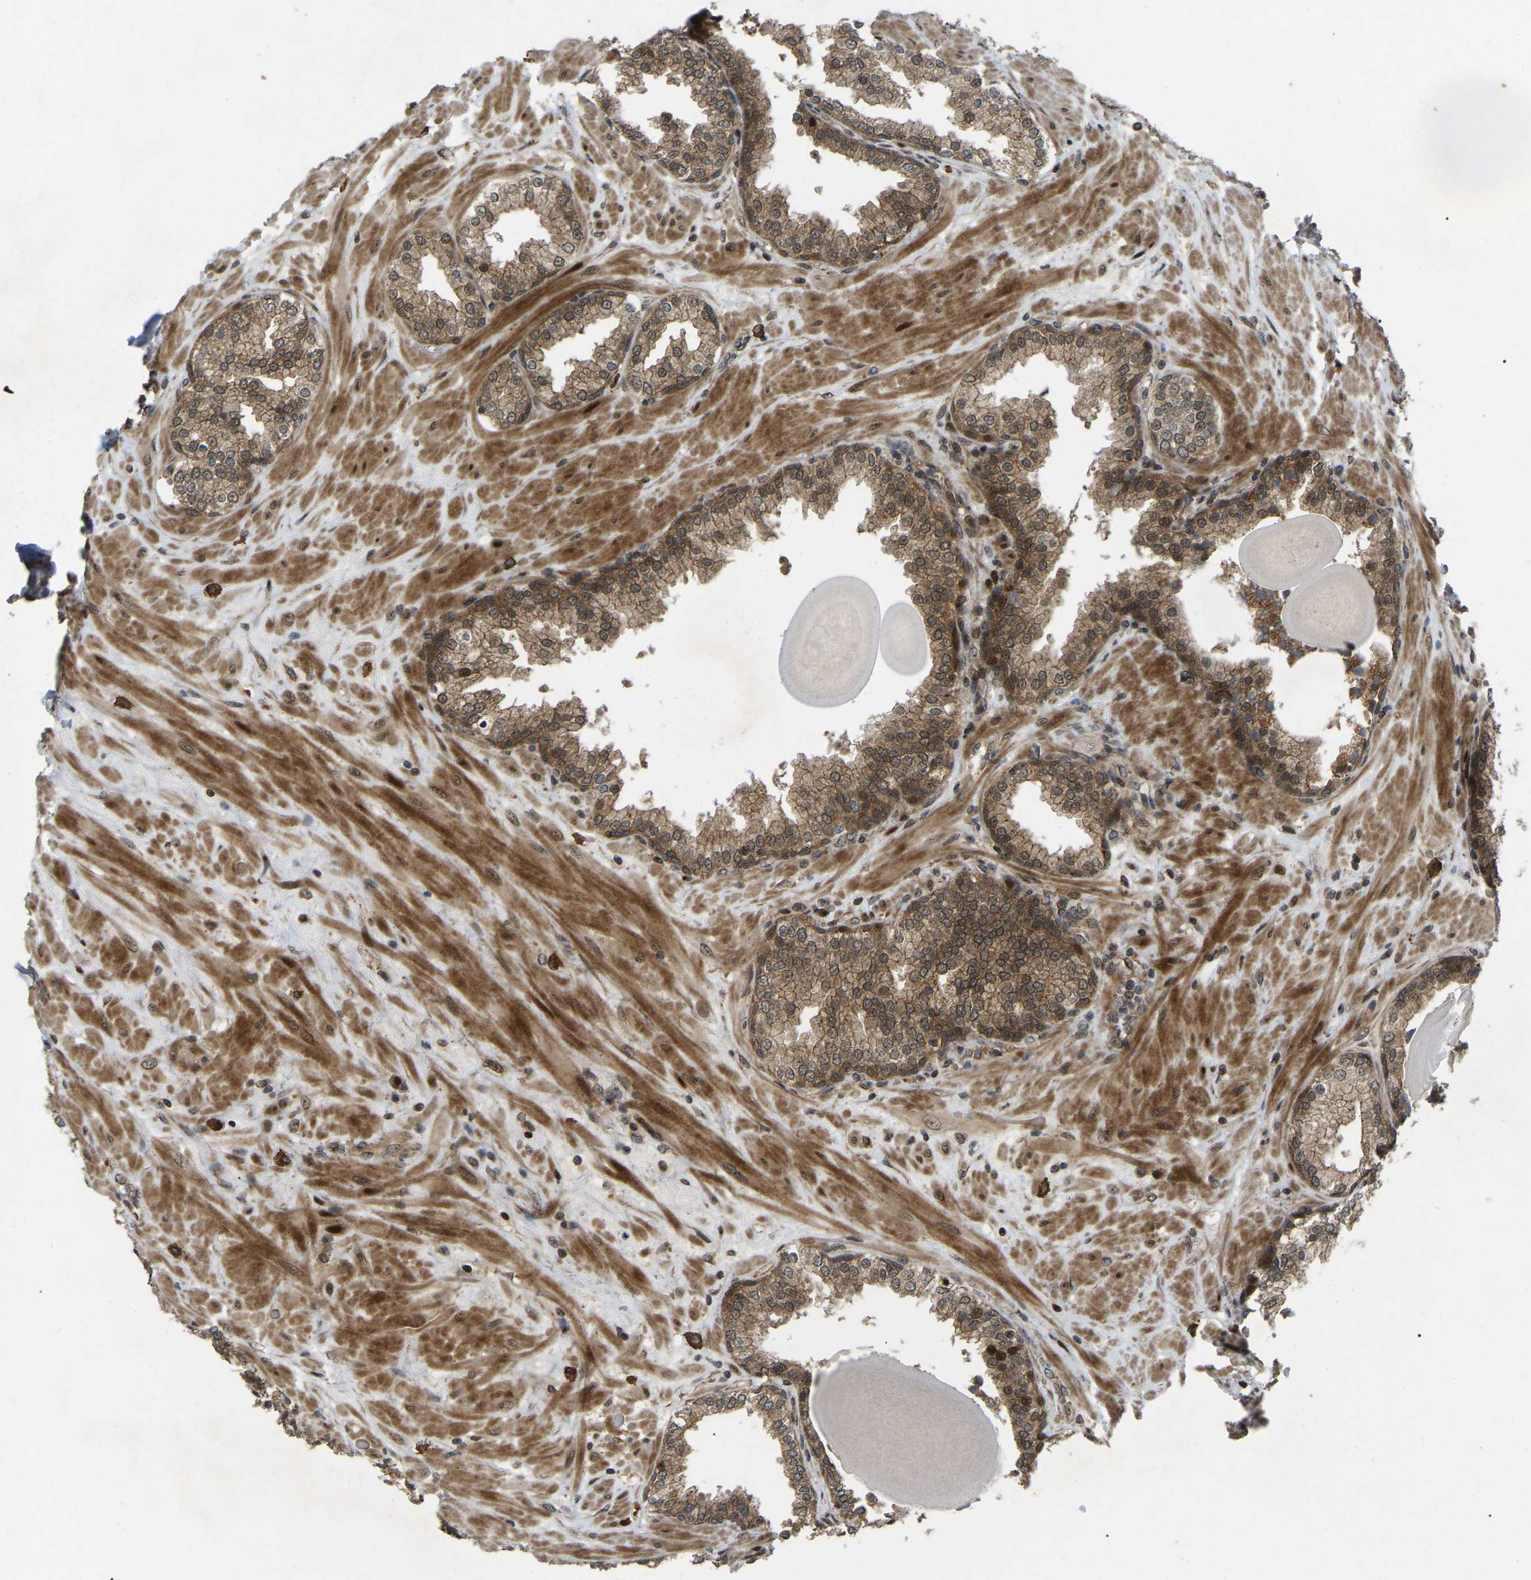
{"staining": {"intensity": "strong", "quantity": ">75%", "location": "cytoplasmic/membranous,nuclear"}, "tissue": "prostate", "cell_type": "Glandular cells", "image_type": "normal", "snomed": [{"axis": "morphology", "description": "Normal tissue, NOS"}, {"axis": "topography", "description": "Prostate"}], "caption": "An immunohistochemistry (IHC) histopathology image of unremarkable tissue is shown. Protein staining in brown shows strong cytoplasmic/membranous,nuclear positivity in prostate within glandular cells.", "gene": "KIAA1549", "patient": {"sex": "male", "age": 51}}